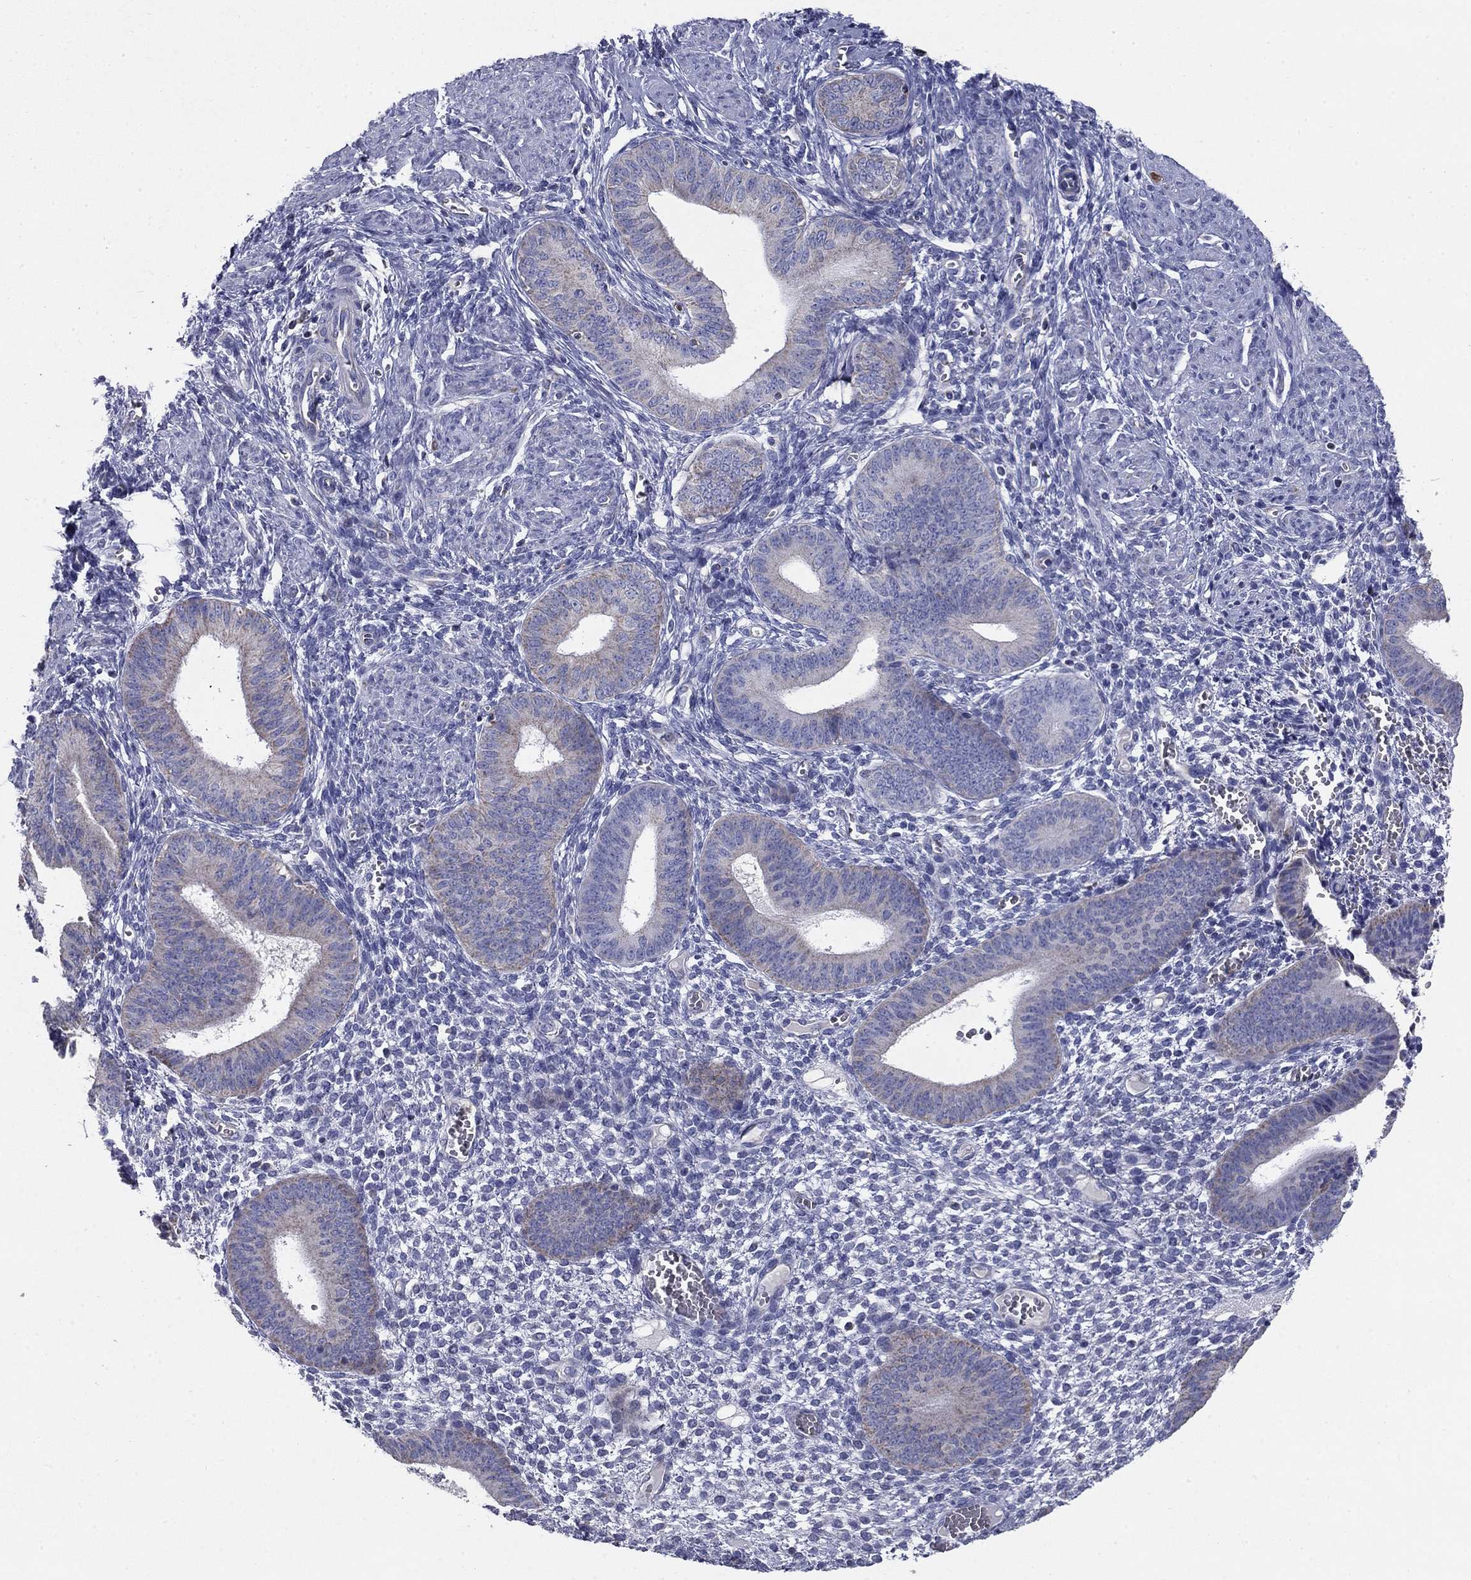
{"staining": {"intensity": "negative", "quantity": "none", "location": "none"}, "tissue": "endometrium", "cell_type": "Cells in endometrial stroma", "image_type": "normal", "snomed": [{"axis": "morphology", "description": "Normal tissue, NOS"}, {"axis": "topography", "description": "Endometrium"}], "caption": "Human endometrium stained for a protein using immunohistochemistry (IHC) shows no expression in cells in endometrial stroma.", "gene": "NDUFA4L2", "patient": {"sex": "female", "age": 42}}